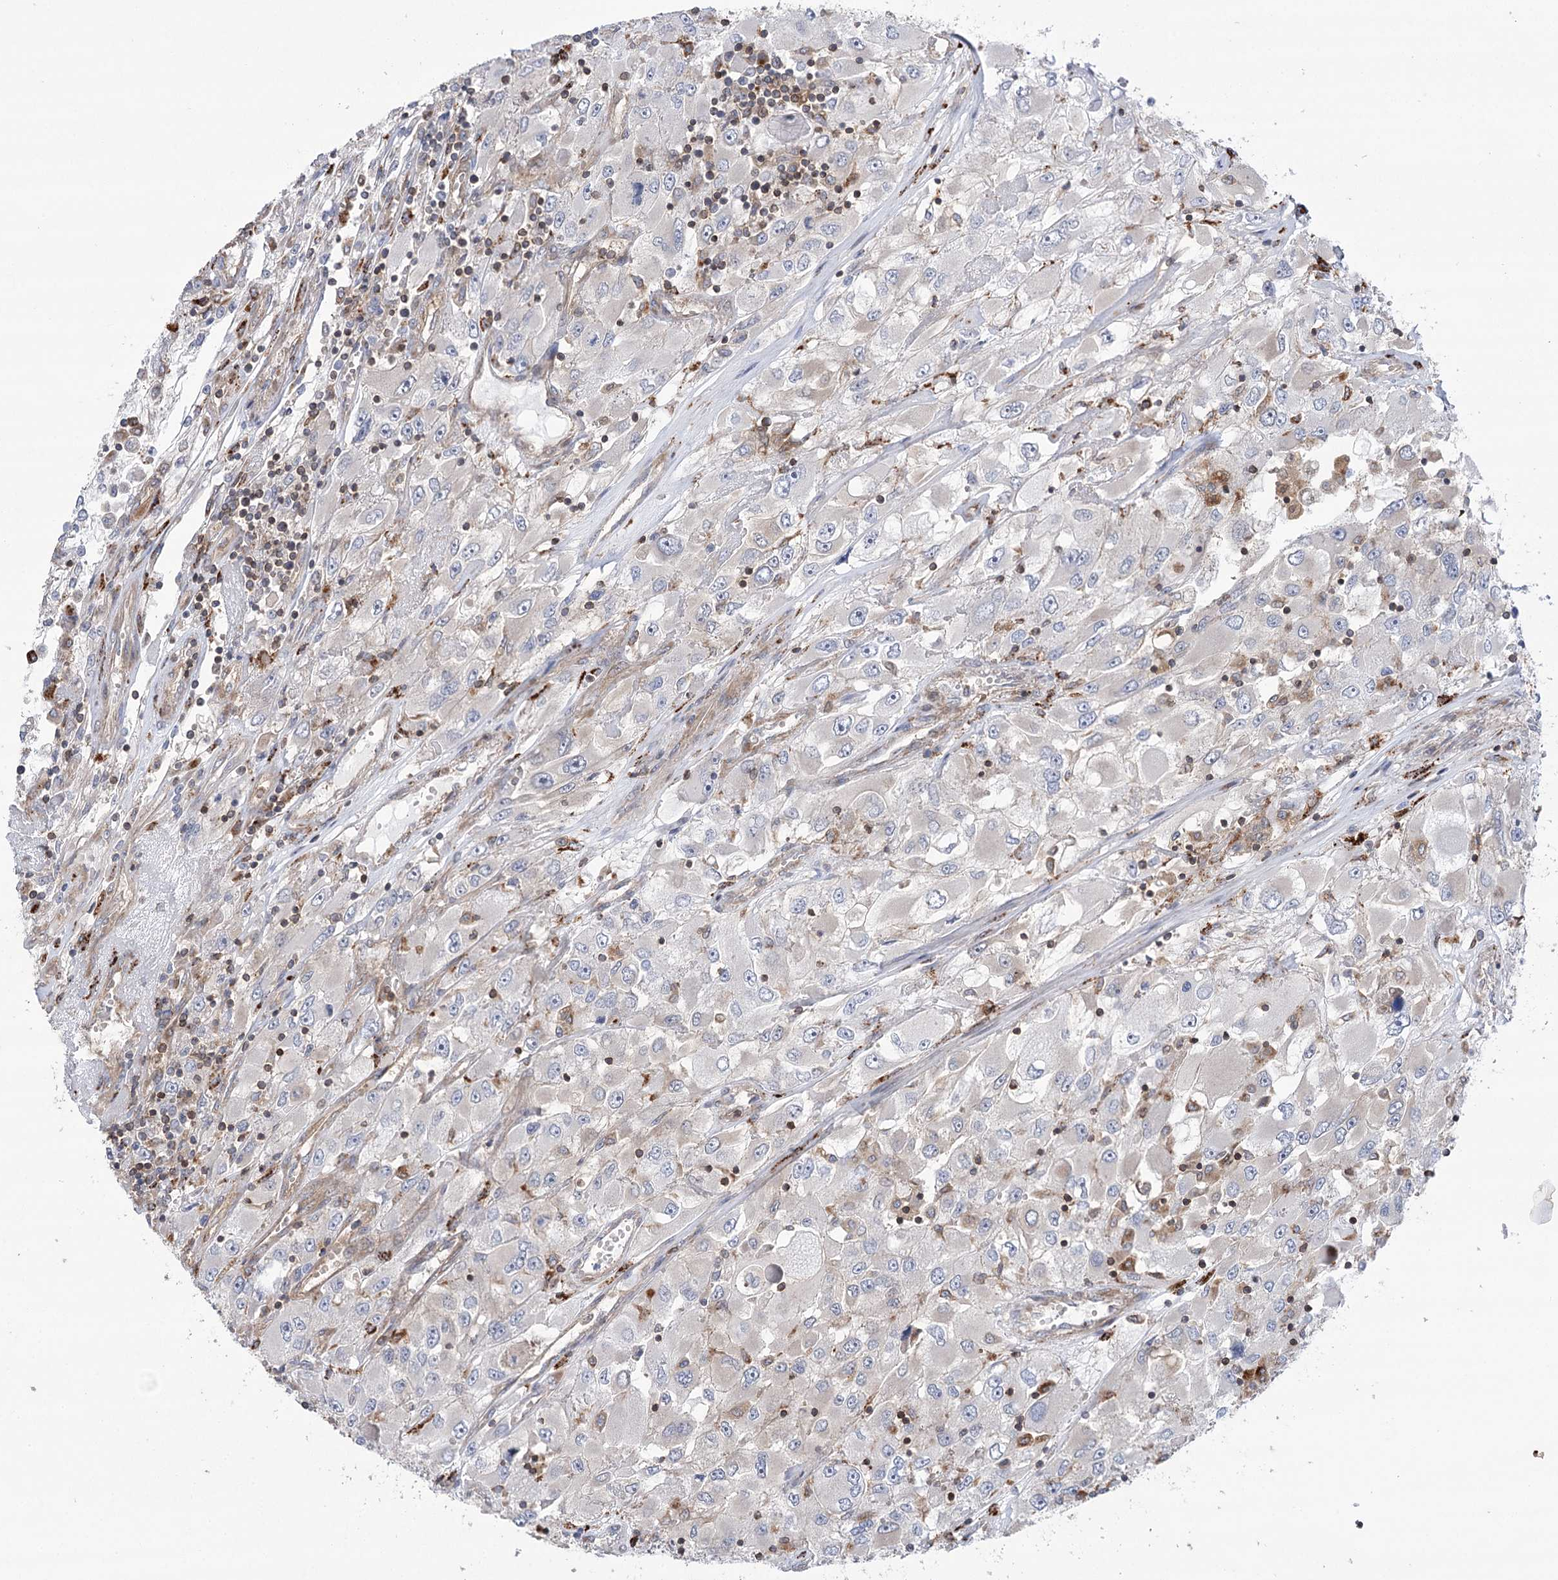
{"staining": {"intensity": "negative", "quantity": "none", "location": "none"}, "tissue": "renal cancer", "cell_type": "Tumor cells", "image_type": "cancer", "snomed": [{"axis": "morphology", "description": "Adenocarcinoma, NOS"}, {"axis": "topography", "description": "Kidney"}], "caption": "Human adenocarcinoma (renal) stained for a protein using IHC demonstrates no positivity in tumor cells.", "gene": "VPS37B", "patient": {"sex": "female", "age": 52}}